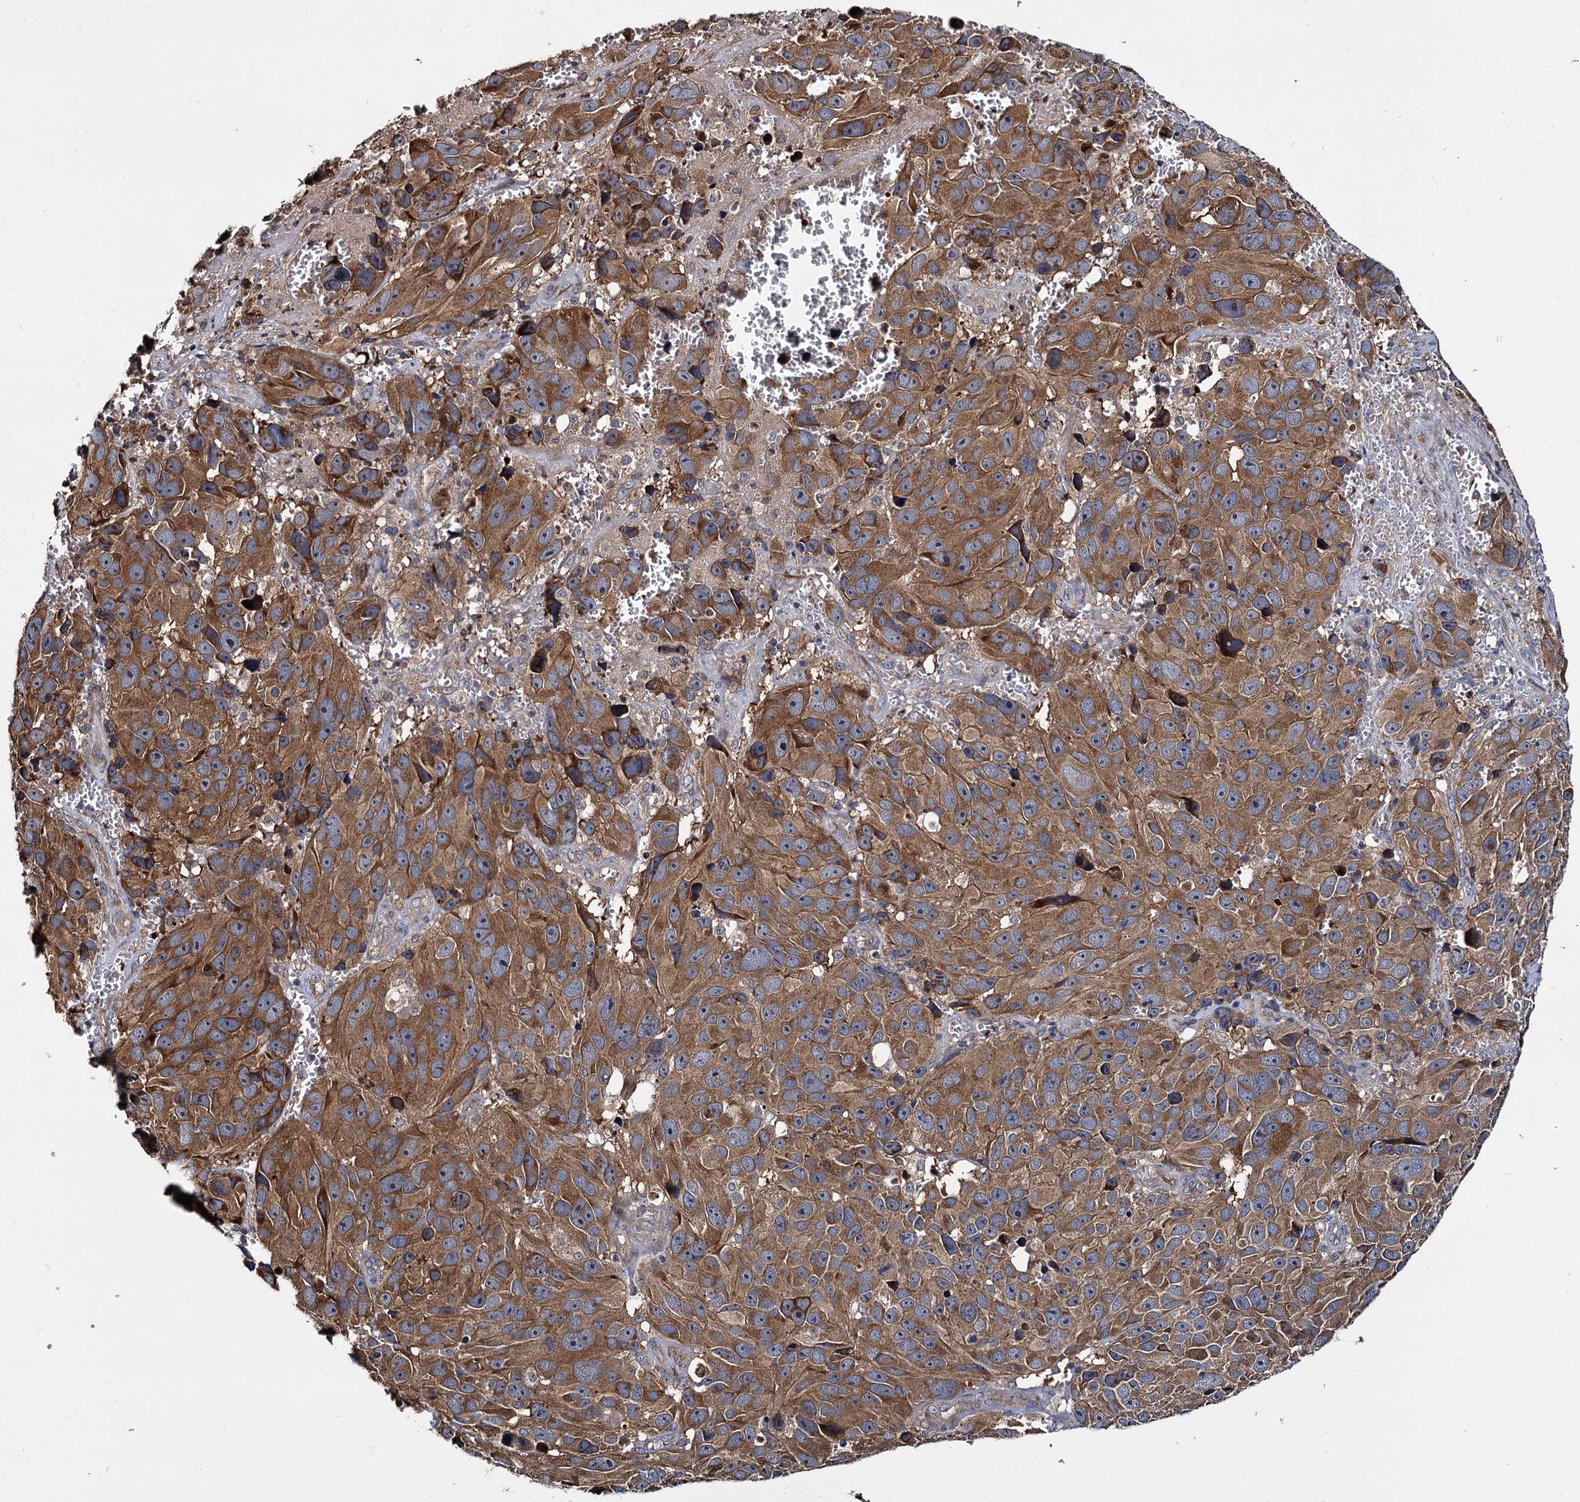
{"staining": {"intensity": "moderate", "quantity": ">75%", "location": "cytoplasmic/membranous"}, "tissue": "melanoma", "cell_type": "Tumor cells", "image_type": "cancer", "snomed": [{"axis": "morphology", "description": "Malignant melanoma, NOS"}, {"axis": "topography", "description": "Skin"}], "caption": "Malignant melanoma was stained to show a protein in brown. There is medium levels of moderate cytoplasmic/membranous staining in approximately >75% of tumor cells.", "gene": "CEP192", "patient": {"sex": "male", "age": 84}}